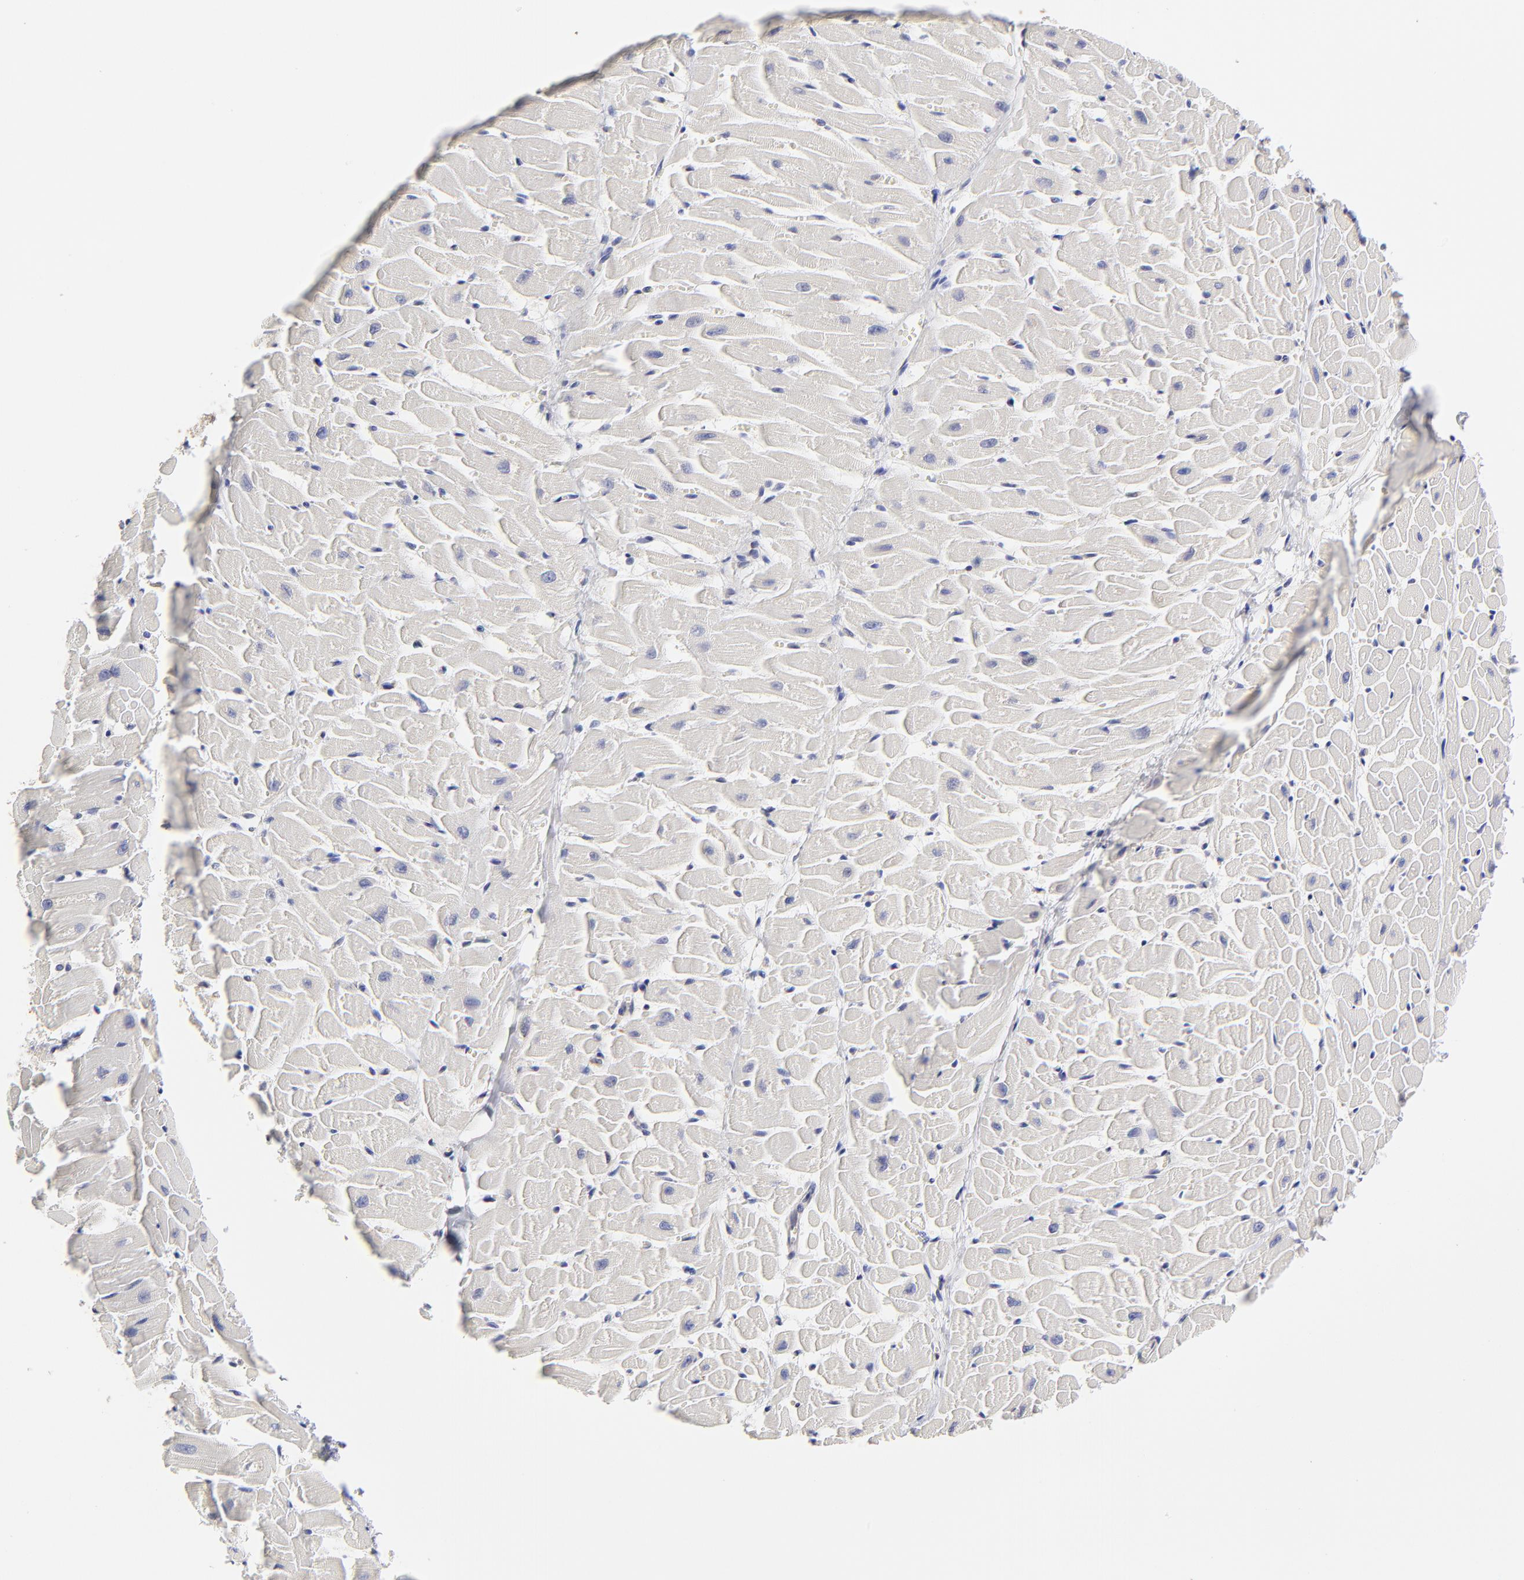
{"staining": {"intensity": "negative", "quantity": "none", "location": "none"}, "tissue": "heart muscle", "cell_type": "Cardiomyocytes", "image_type": "normal", "snomed": [{"axis": "morphology", "description": "Normal tissue, NOS"}, {"axis": "topography", "description": "Heart"}], "caption": "Heart muscle was stained to show a protein in brown. There is no significant staining in cardiomyocytes. (Immunohistochemistry, brightfield microscopy, high magnification).", "gene": "BTG2", "patient": {"sex": "female", "age": 19}}